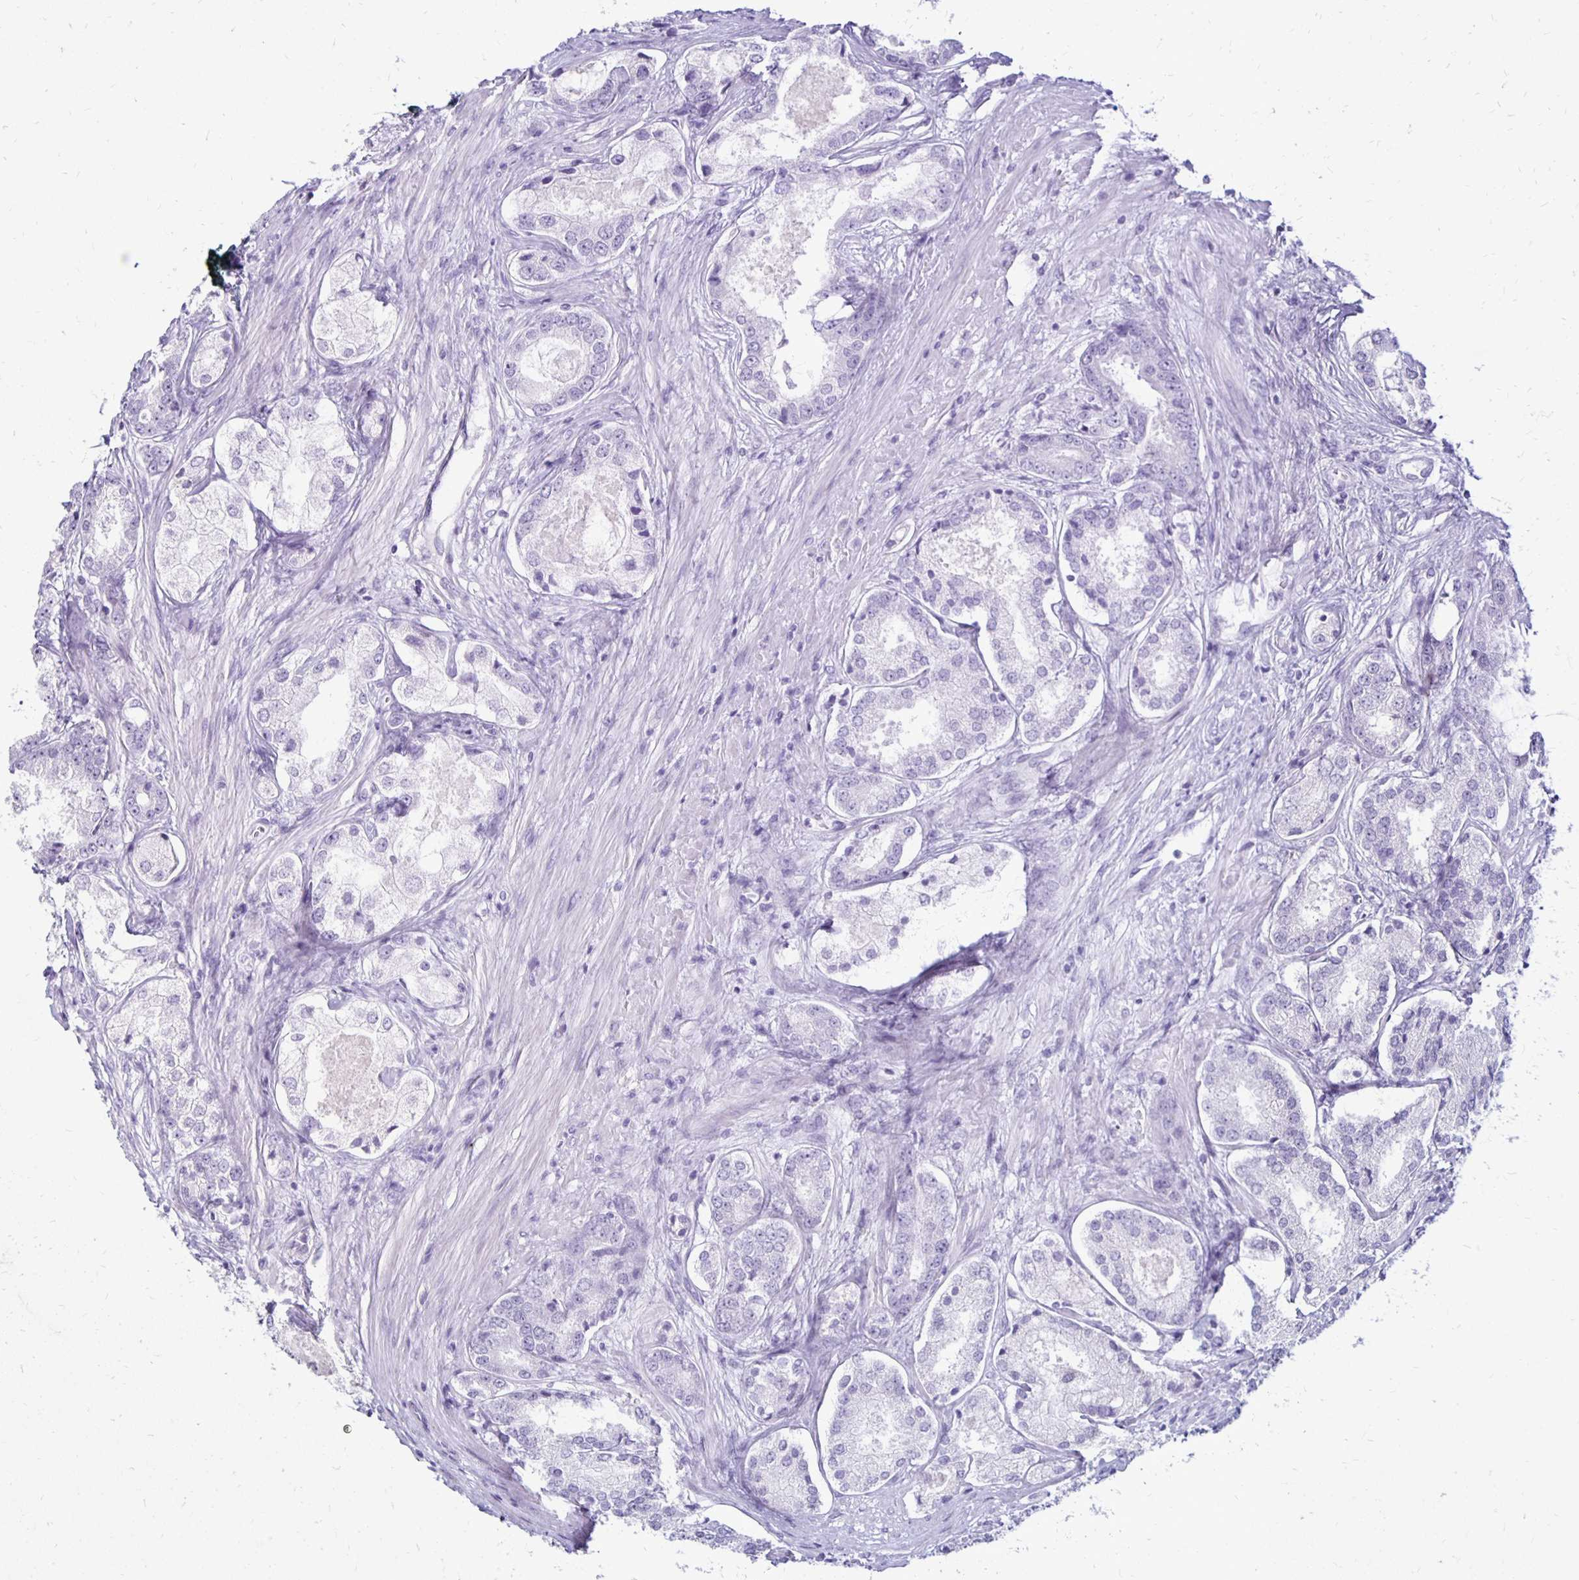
{"staining": {"intensity": "negative", "quantity": "none", "location": "none"}, "tissue": "prostate cancer", "cell_type": "Tumor cells", "image_type": "cancer", "snomed": [{"axis": "morphology", "description": "Adenocarcinoma, Low grade"}, {"axis": "topography", "description": "Prostate"}], "caption": "IHC histopathology image of neoplastic tissue: adenocarcinoma (low-grade) (prostate) stained with DAB (3,3'-diaminobenzidine) reveals no significant protein positivity in tumor cells. Brightfield microscopy of immunohistochemistry stained with DAB (3,3'-diaminobenzidine) (brown) and hematoxylin (blue), captured at high magnification.", "gene": "RYR1", "patient": {"sex": "male", "age": 68}}